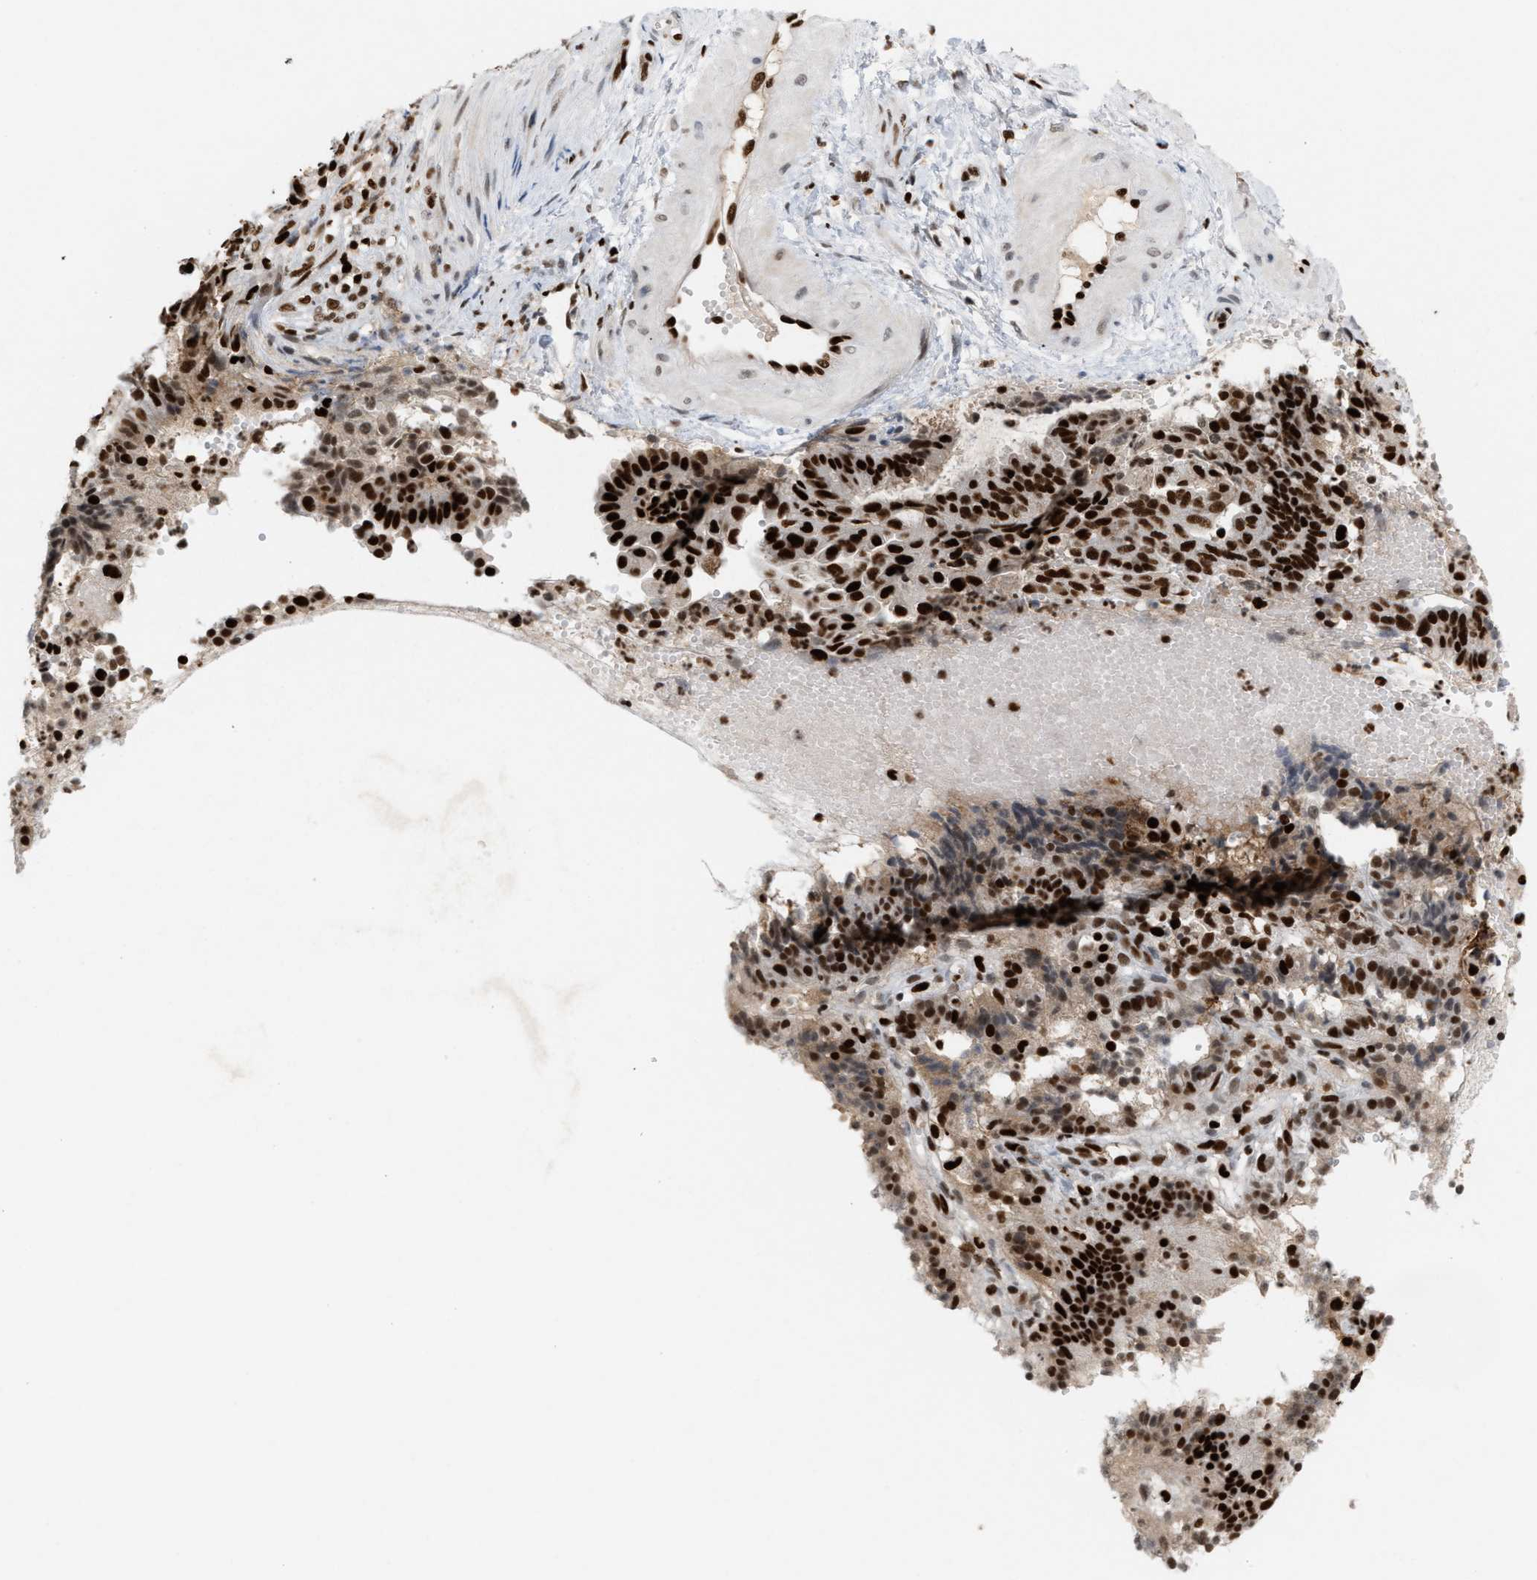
{"staining": {"intensity": "strong", "quantity": ">75%", "location": "nuclear"}, "tissue": "endometrial cancer", "cell_type": "Tumor cells", "image_type": "cancer", "snomed": [{"axis": "morphology", "description": "Adenocarcinoma, NOS"}, {"axis": "topography", "description": "Endometrium"}], "caption": "There is high levels of strong nuclear positivity in tumor cells of endometrial cancer (adenocarcinoma), as demonstrated by immunohistochemical staining (brown color).", "gene": "RNASEK-C17orf49", "patient": {"sex": "female", "age": 51}}